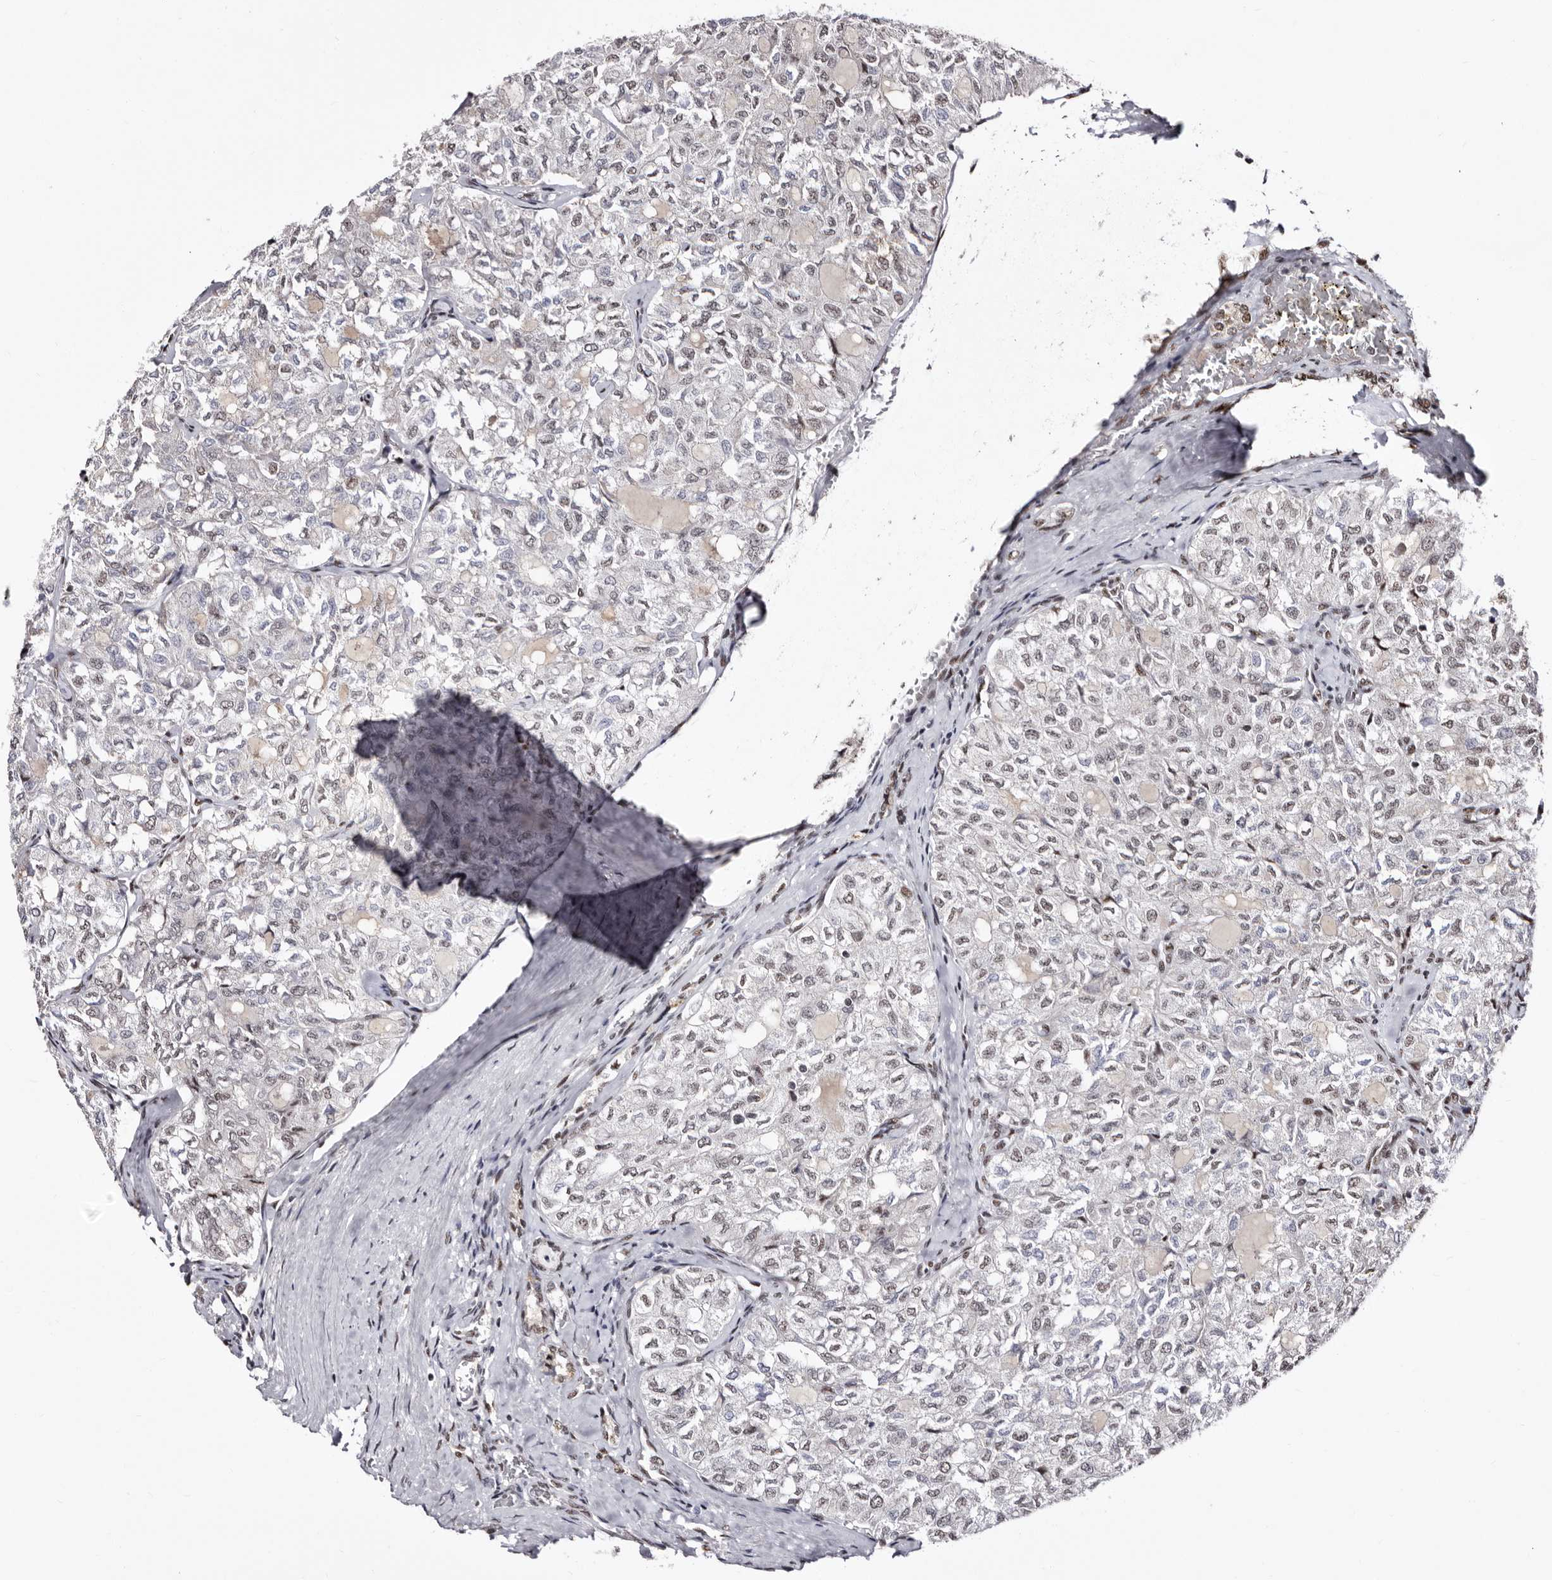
{"staining": {"intensity": "weak", "quantity": "25%-75%", "location": "nuclear"}, "tissue": "thyroid cancer", "cell_type": "Tumor cells", "image_type": "cancer", "snomed": [{"axis": "morphology", "description": "Follicular adenoma carcinoma, NOS"}, {"axis": "topography", "description": "Thyroid gland"}], "caption": "The image demonstrates a brown stain indicating the presence of a protein in the nuclear of tumor cells in thyroid cancer (follicular adenoma carcinoma). The protein is shown in brown color, while the nuclei are stained blue.", "gene": "ANAPC11", "patient": {"sex": "male", "age": 75}}